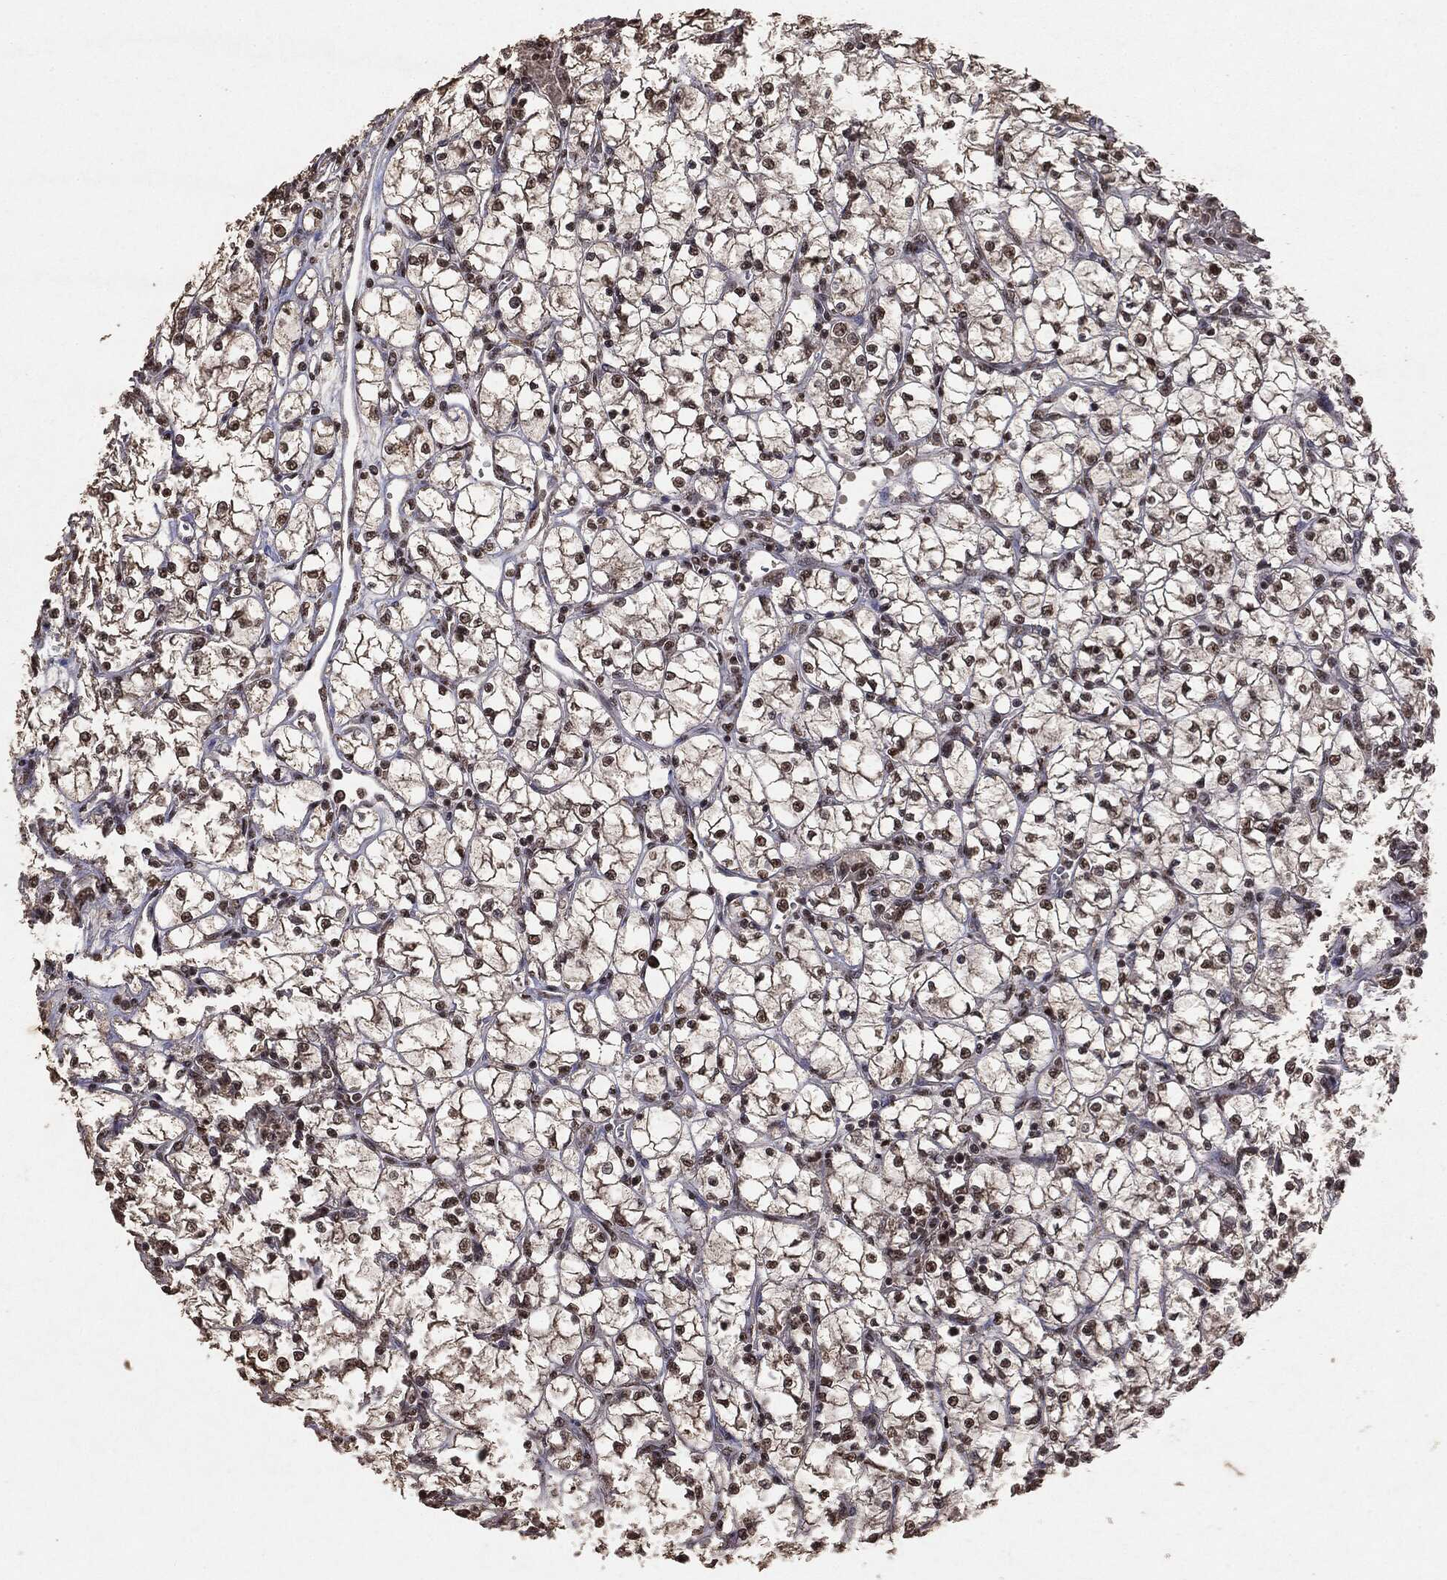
{"staining": {"intensity": "moderate", "quantity": "25%-75%", "location": "nuclear"}, "tissue": "renal cancer", "cell_type": "Tumor cells", "image_type": "cancer", "snomed": [{"axis": "morphology", "description": "Adenocarcinoma, NOS"}, {"axis": "topography", "description": "Kidney"}], "caption": "Immunohistochemistry (IHC) of adenocarcinoma (renal) exhibits medium levels of moderate nuclear staining in about 25%-75% of tumor cells.", "gene": "RAD18", "patient": {"sex": "female", "age": 64}}